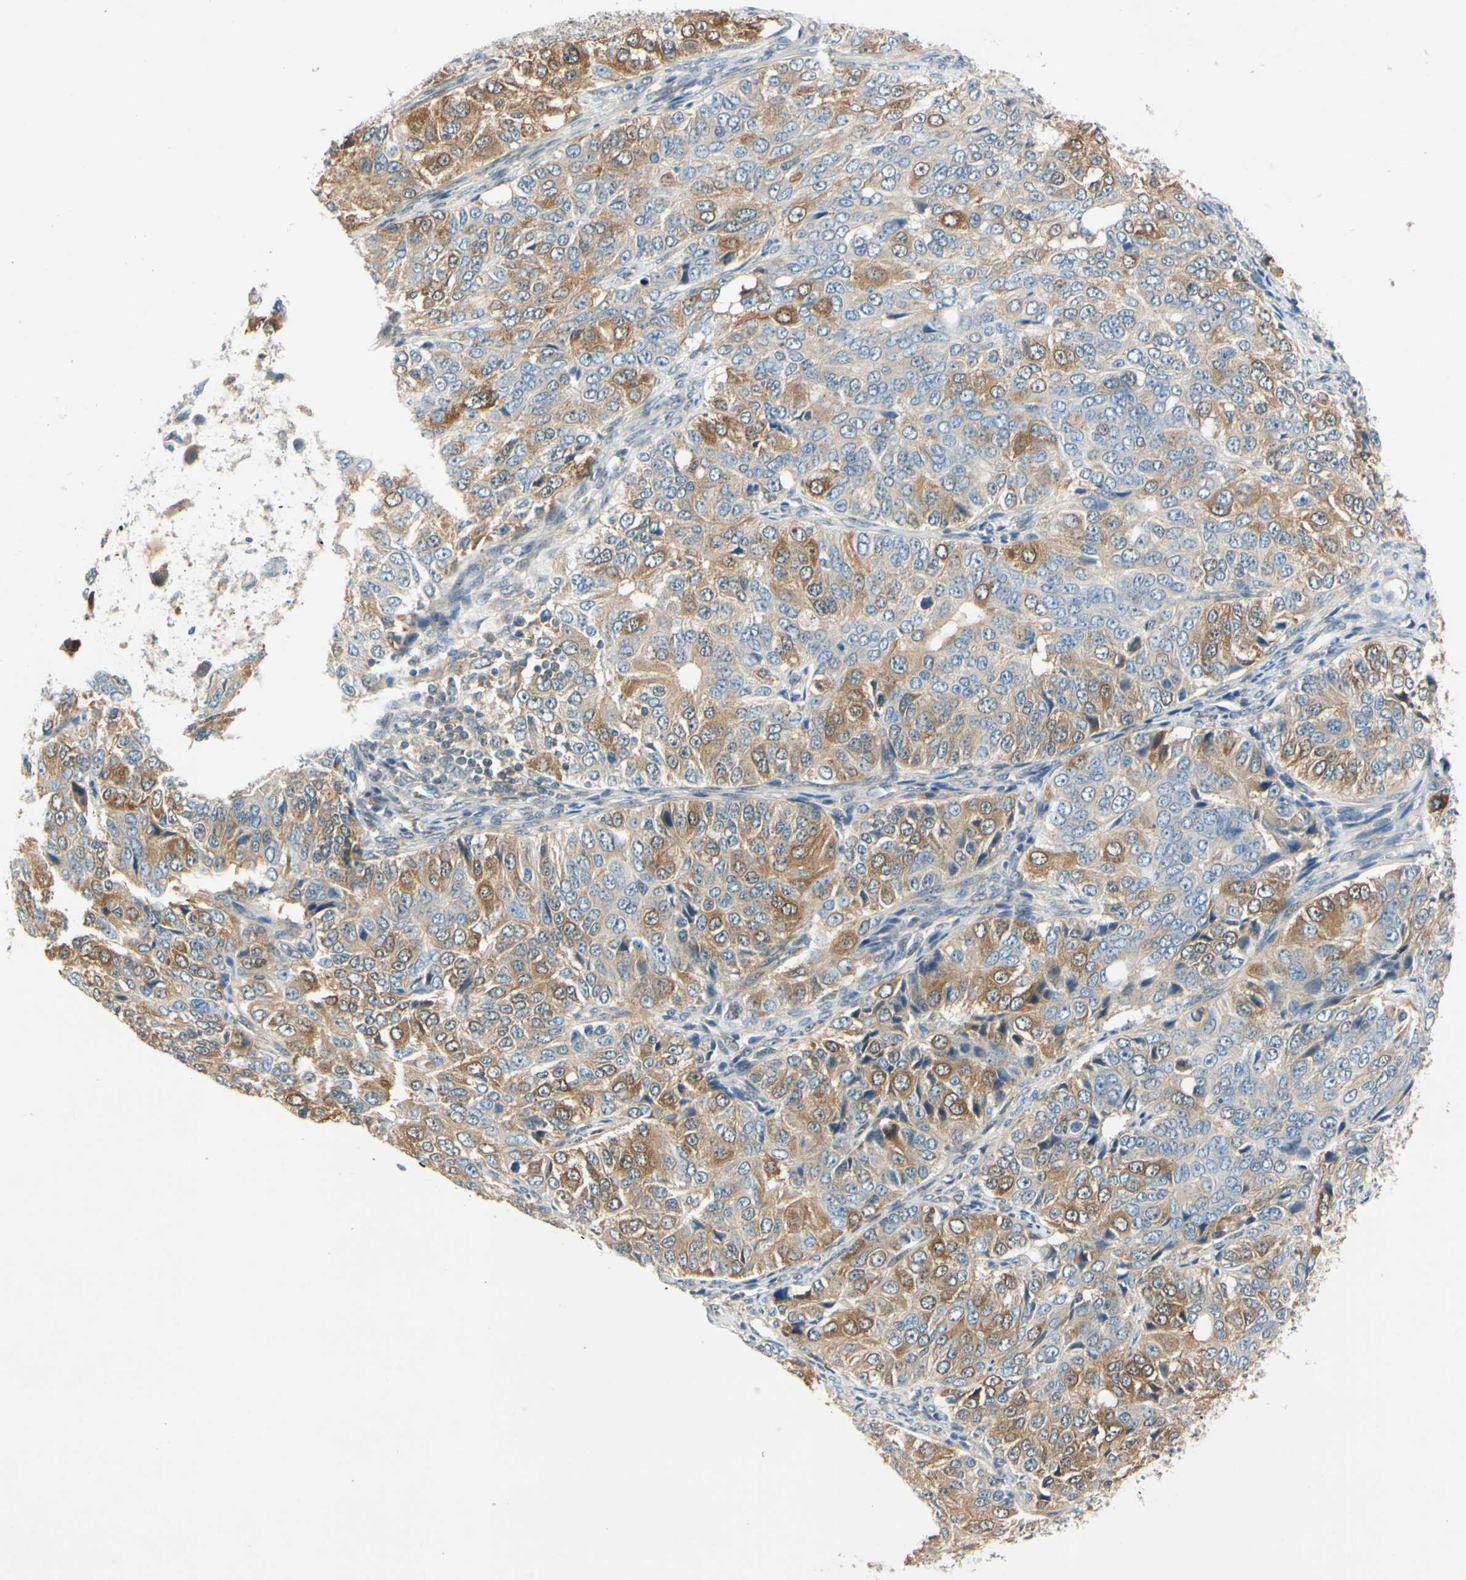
{"staining": {"intensity": "moderate", "quantity": ">75%", "location": "cytoplasmic/membranous"}, "tissue": "ovarian cancer", "cell_type": "Tumor cells", "image_type": "cancer", "snomed": [{"axis": "morphology", "description": "Carcinoma, endometroid"}, {"axis": "topography", "description": "Ovary"}], "caption": "Endometroid carcinoma (ovarian) stained with DAB IHC shows medium levels of moderate cytoplasmic/membranous positivity in about >75% of tumor cells.", "gene": "WIPI1", "patient": {"sex": "female", "age": 51}}